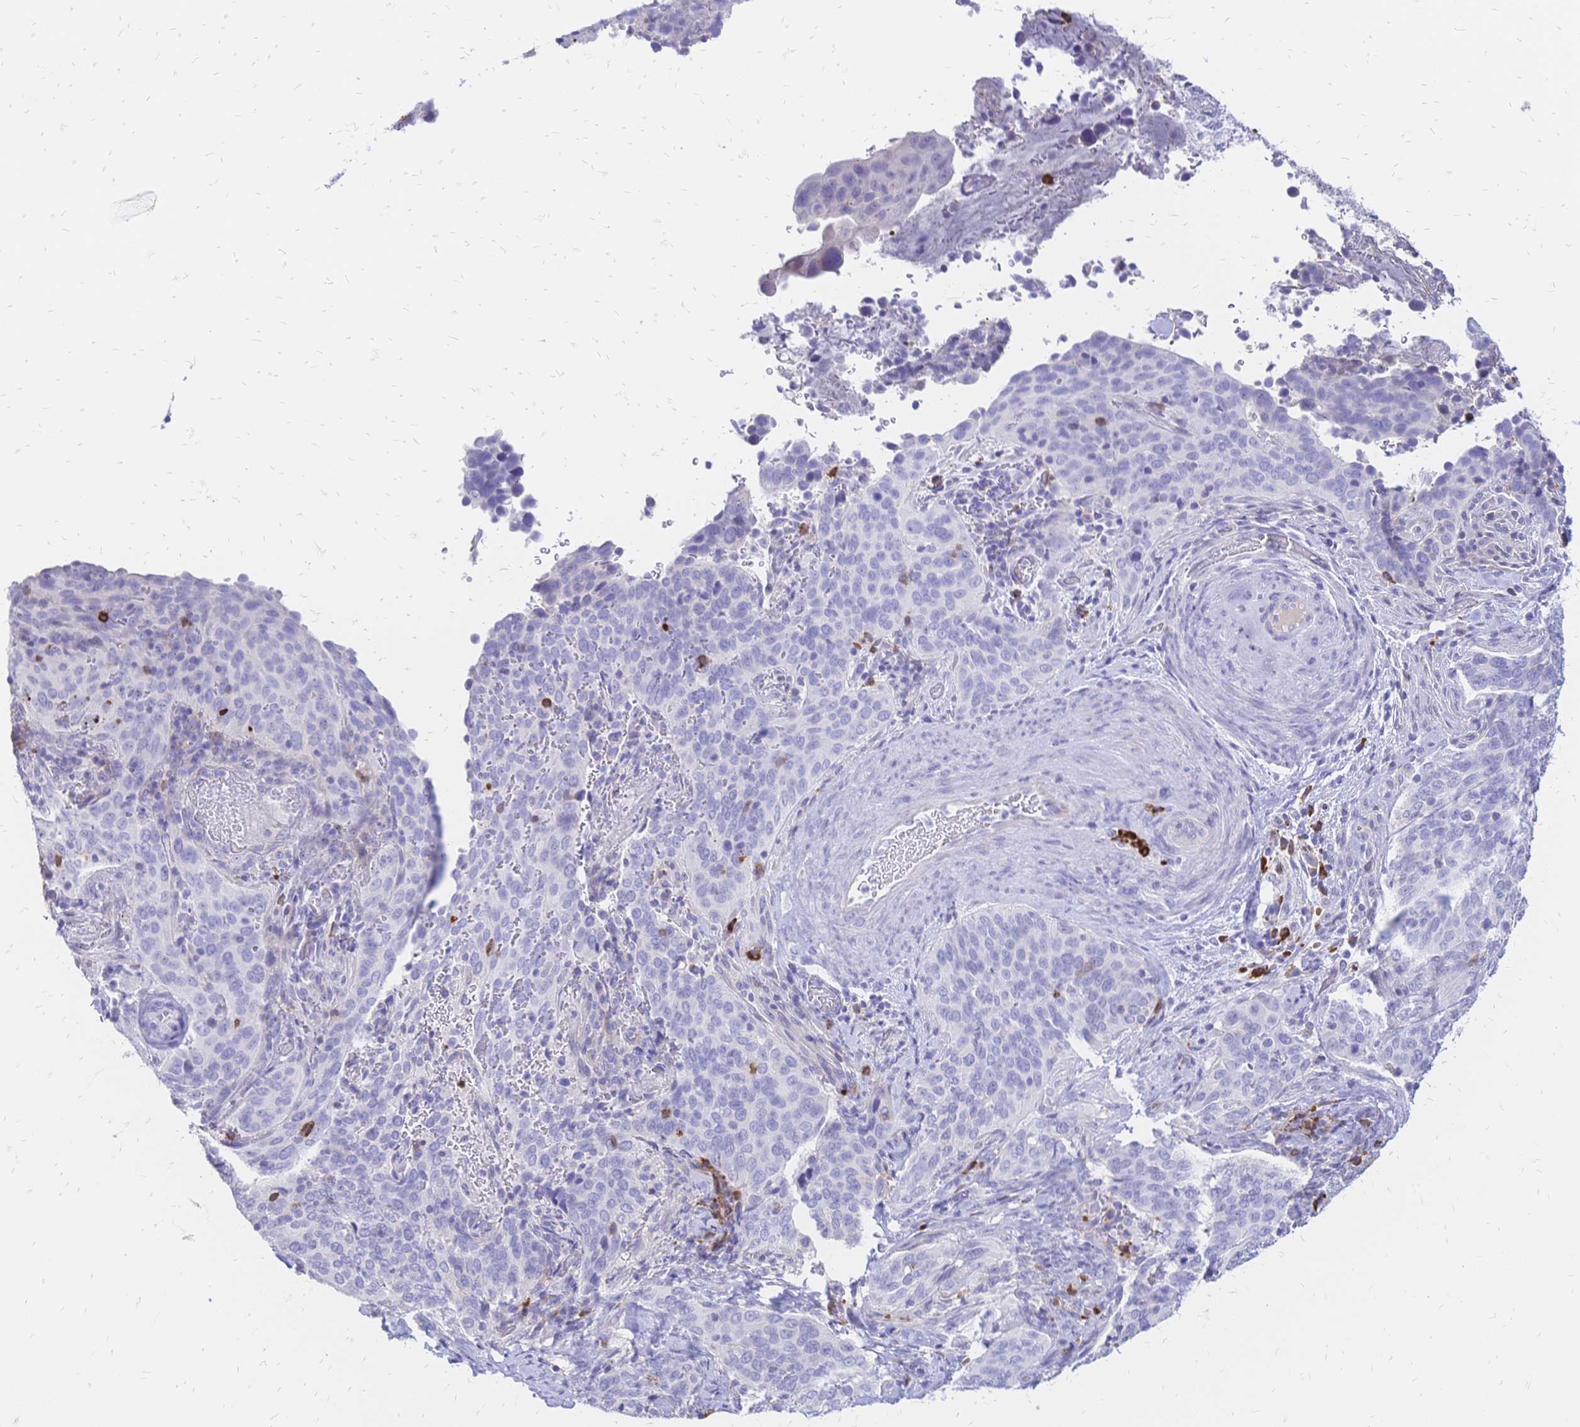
{"staining": {"intensity": "negative", "quantity": "none", "location": "none"}, "tissue": "cervical cancer", "cell_type": "Tumor cells", "image_type": "cancer", "snomed": [{"axis": "morphology", "description": "Squamous cell carcinoma, NOS"}, {"axis": "topography", "description": "Cervix"}], "caption": "Cervical squamous cell carcinoma was stained to show a protein in brown. There is no significant positivity in tumor cells.", "gene": "IL2RA", "patient": {"sex": "female", "age": 38}}